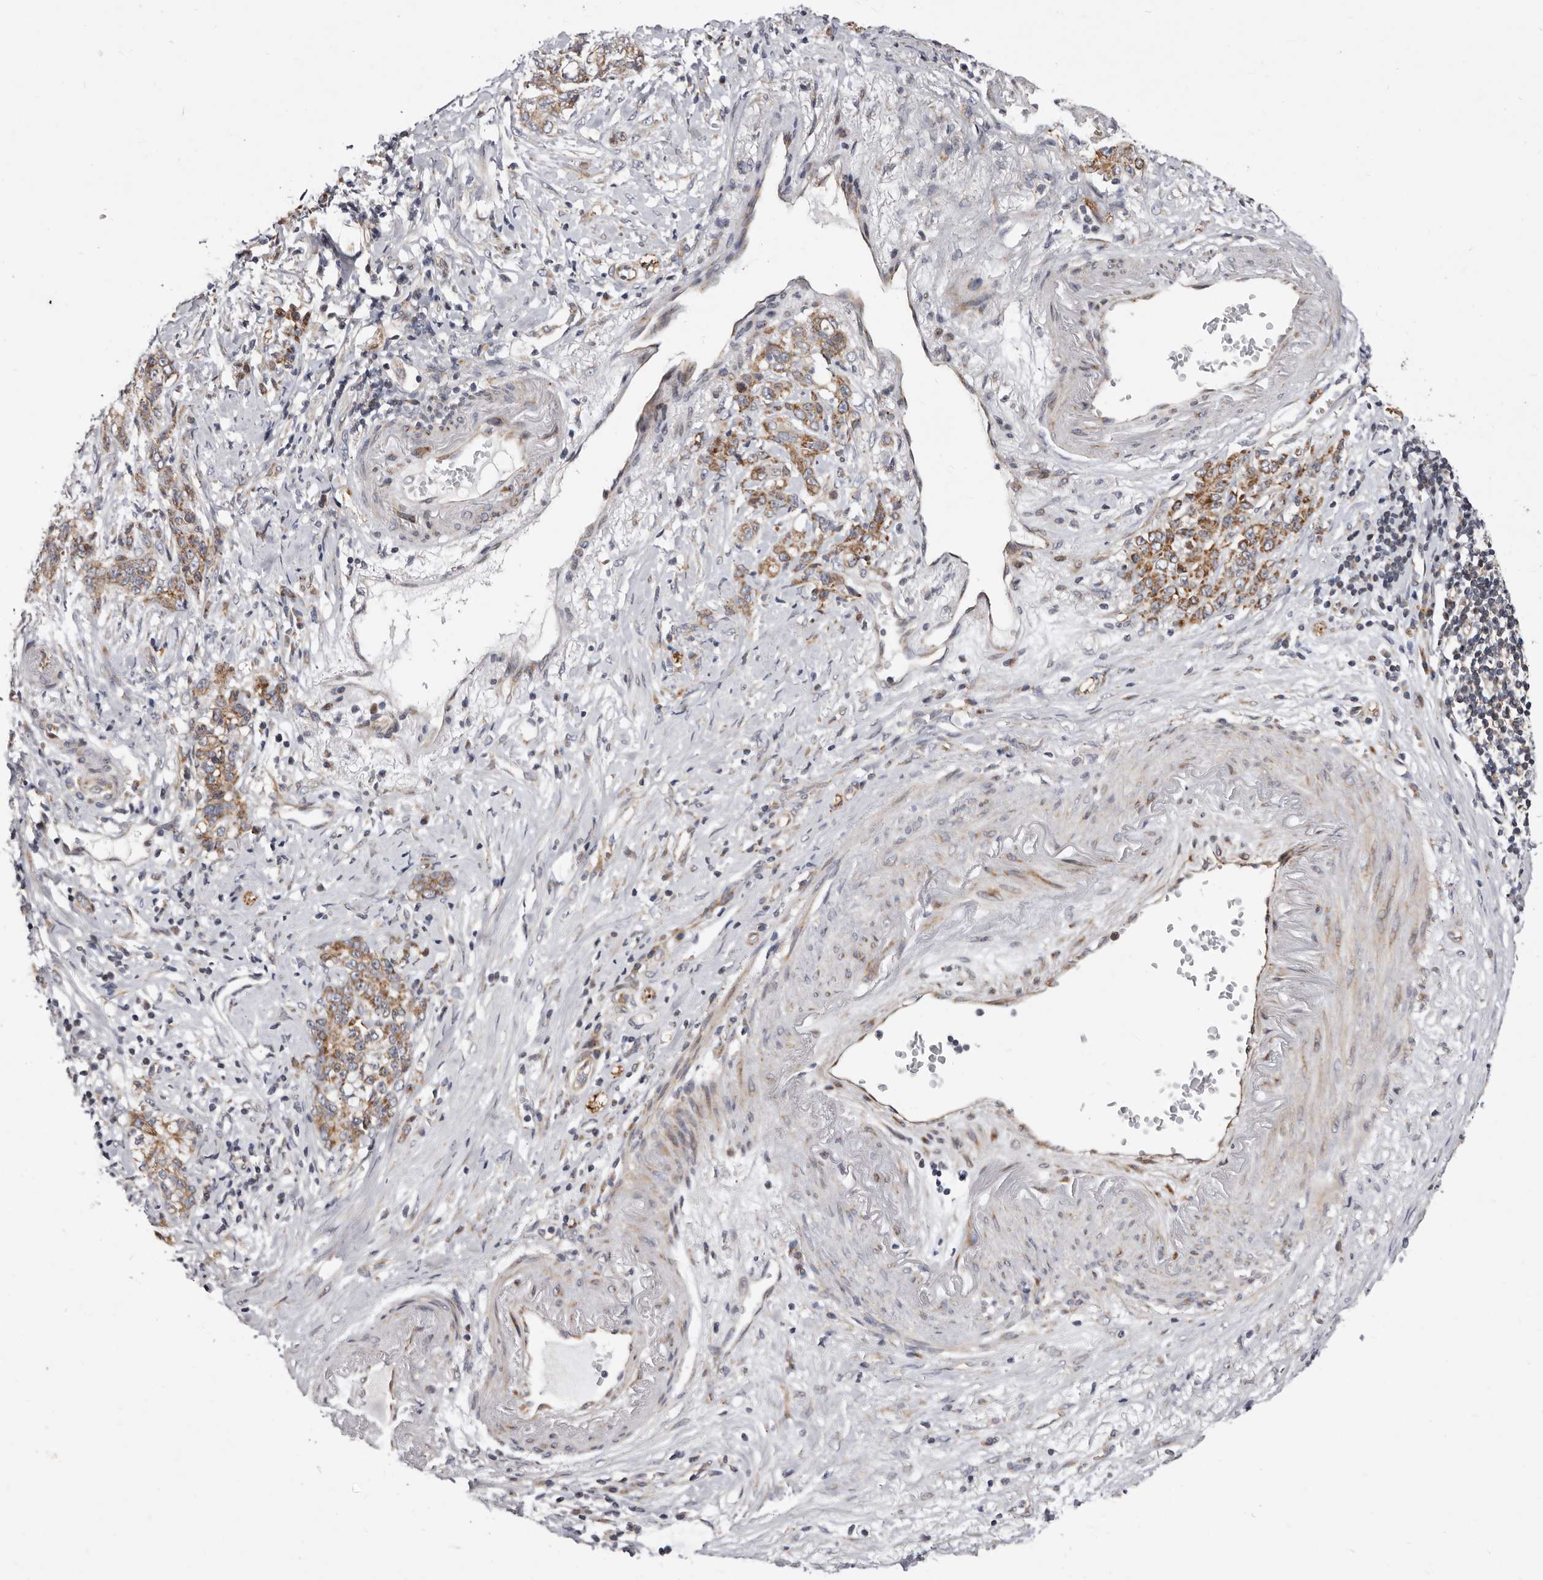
{"staining": {"intensity": "moderate", "quantity": ">75%", "location": "cytoplasmic/membranous"}, "tissue": "stomach cancer", "cell_type": "Tumor cells", "image_type": "cancer", "snomed": [{"axis": "morphology", "description": "Adenocarcinoma, NOS"}, {"axis": "topography", "description": "Stomach, lower"}], "caption": "About >75% of tumor cells in adenocarcinoma (stomach) demonstrate moderate cytoplasmic/membranous protein staining as visualized by brown immunohistochemical staining.", "gene": "TIMM17B", "patient": {"sex": "male", "age": 88}}